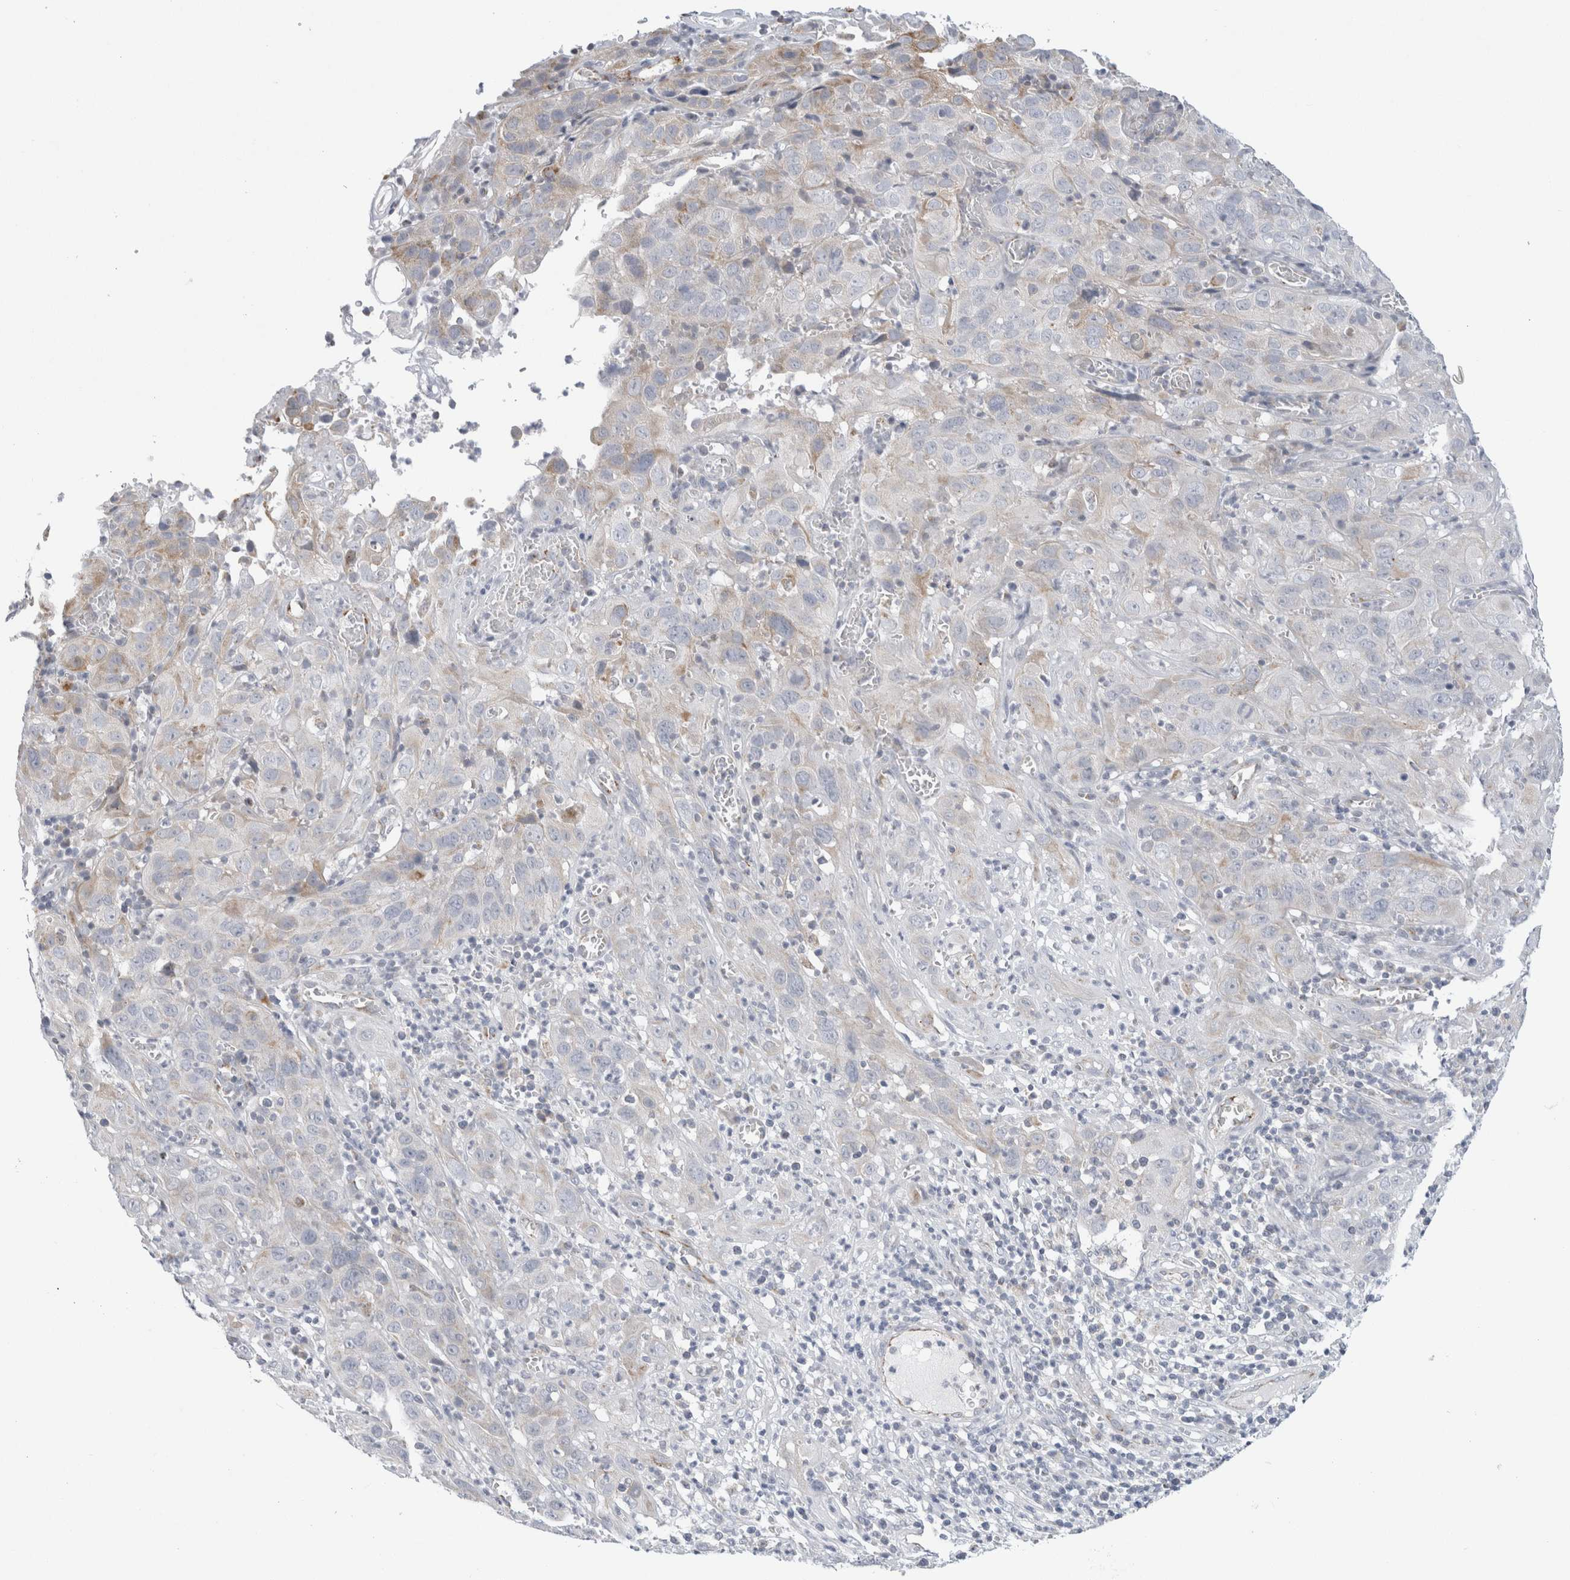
{"staining": {"intensity": "negative", "quantity": "none", "location": "none"}, "tissue": "cervical cancer", "cell_type": "Tumor cells", "image_type": "cancer", "snomed": [{"axis": "morphology", "description": "Squamous cell carcinoma, NOS"}, {"axis": "topography", "description": "Cervix"}], "caption": "An IHC histopathology image of squamous cell carcinoma (cervical) is shown. There is no staining in tumor cells of squamous cell carcinoma (cervical).", "gene": "FAHD1", "patient": {"sex": "female", "age": 32}}